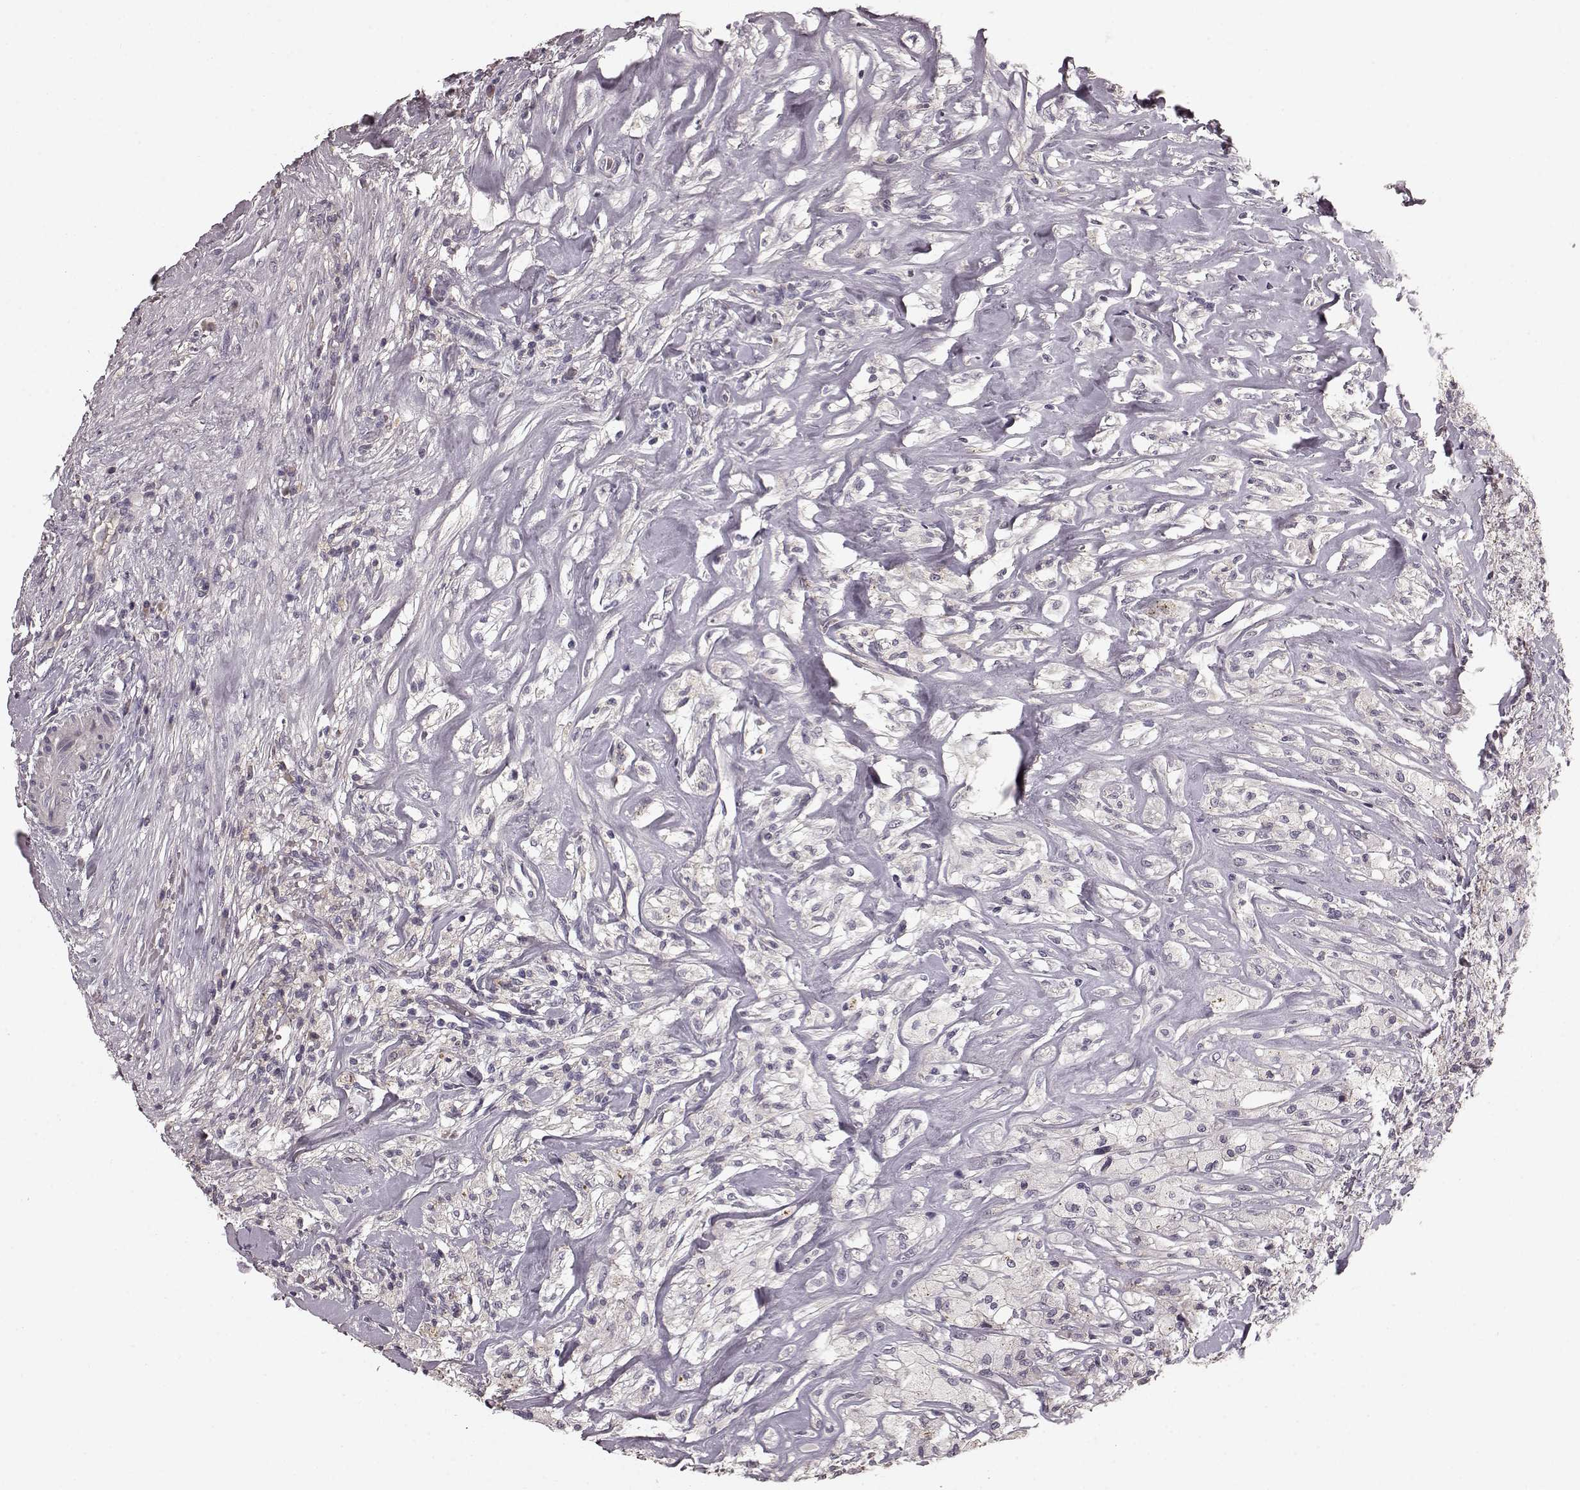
{"staining": {"intensity": "negative", "quantity": "none", "location": "none"}, "tissue": "testis cancer", "cell_type": "Tumor cells", "image_type": "cancer", "snomed": [{"axis": "morphology", "description": "Necrosis, NOS"}, {"axis": "morphology", "description": "Carcinoma, Embryonal, NOS"}, {"axis": "topography", "description": "Testis"}], "caption": "This is a histopathology image of immunohistochemistry (IHC) staining of embryonal carcinoma (testis), which shows no expression in tumor cells.", "gene": "SLC22A18", "patient": {"sex": "male", "age": 19}}